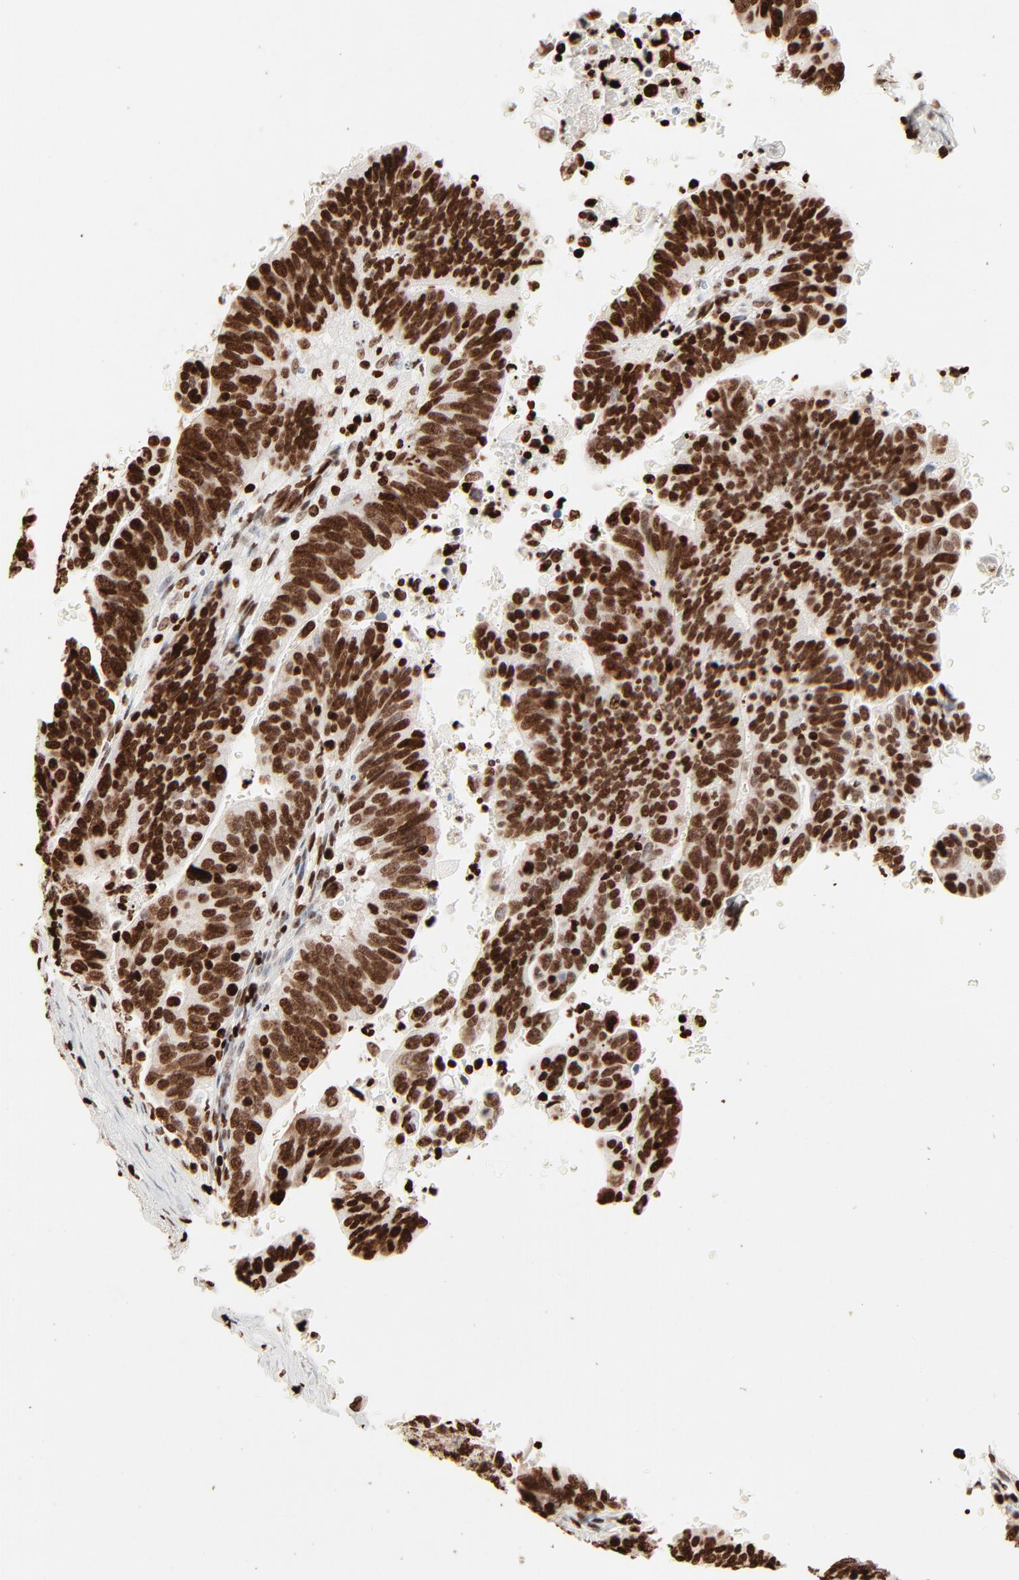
{"staining": {"intensity": "strong", "quantity": ">75%", "location": "nuclear"}, "tissue": "stomach cancer", "cell_type": "Tumor cells", "image_type": "cancer", "snomed": [{"axis": "morphology", "description": "Adenocarcinoma, NOS"}, {"axis": "topography", "description": "Stomach, upper"}], "caption": "This photomicrograph shows immunohistochemistry (IHC) staining of adenocarcinoma (stomach), with high strong nuclear staining in approximately >75% of tumor cells.", "gene": "HMGB2", "patient": {"sex": "female", "age": 50}}